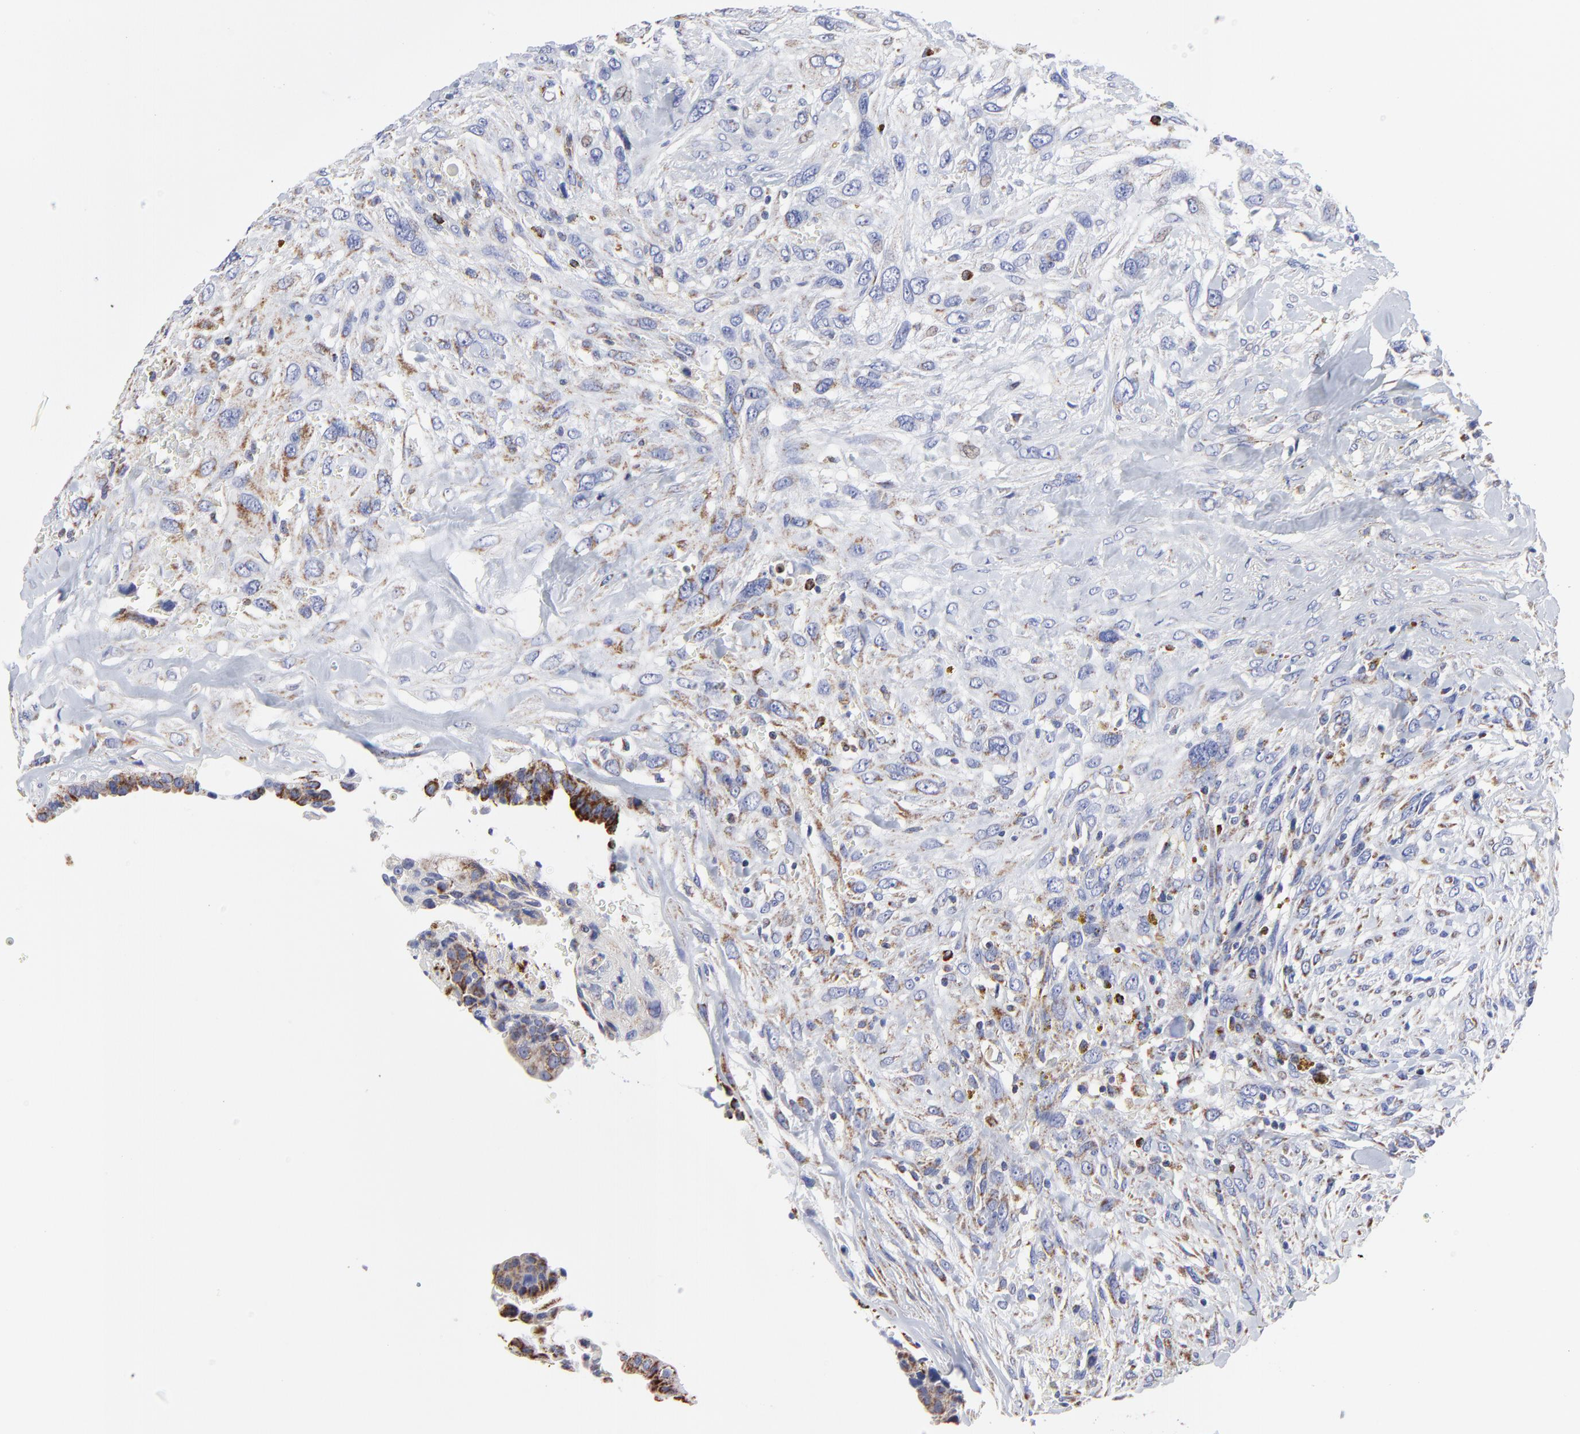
{"staining": {"intensity": "moderate", "quantity": "<25%", "location": "cytoplasmic/membranous"}, "tissue": "breast cancer", "cell_type": "Tumor cells", "image_type": "cancer", "snomed": [{"axis": "morphology", "description": "Neoplasm, malignant, NOS"}, {"axis": "topography", "description": "Breast"}], "caption": "The image shows immunohistochemical staining of breast neoplasm (malignant). There is moderate cytoplasmic/membranous positivity is present in approximately <25% of tumor cells. (Stains: DAB (3,3'-diaminobenzidine) in brown, nuclei in blue, Microscopy: brightfield microscopy at high magnification).", "gene": "PINK1", "patient": {"sex": "female", "age": 50}}